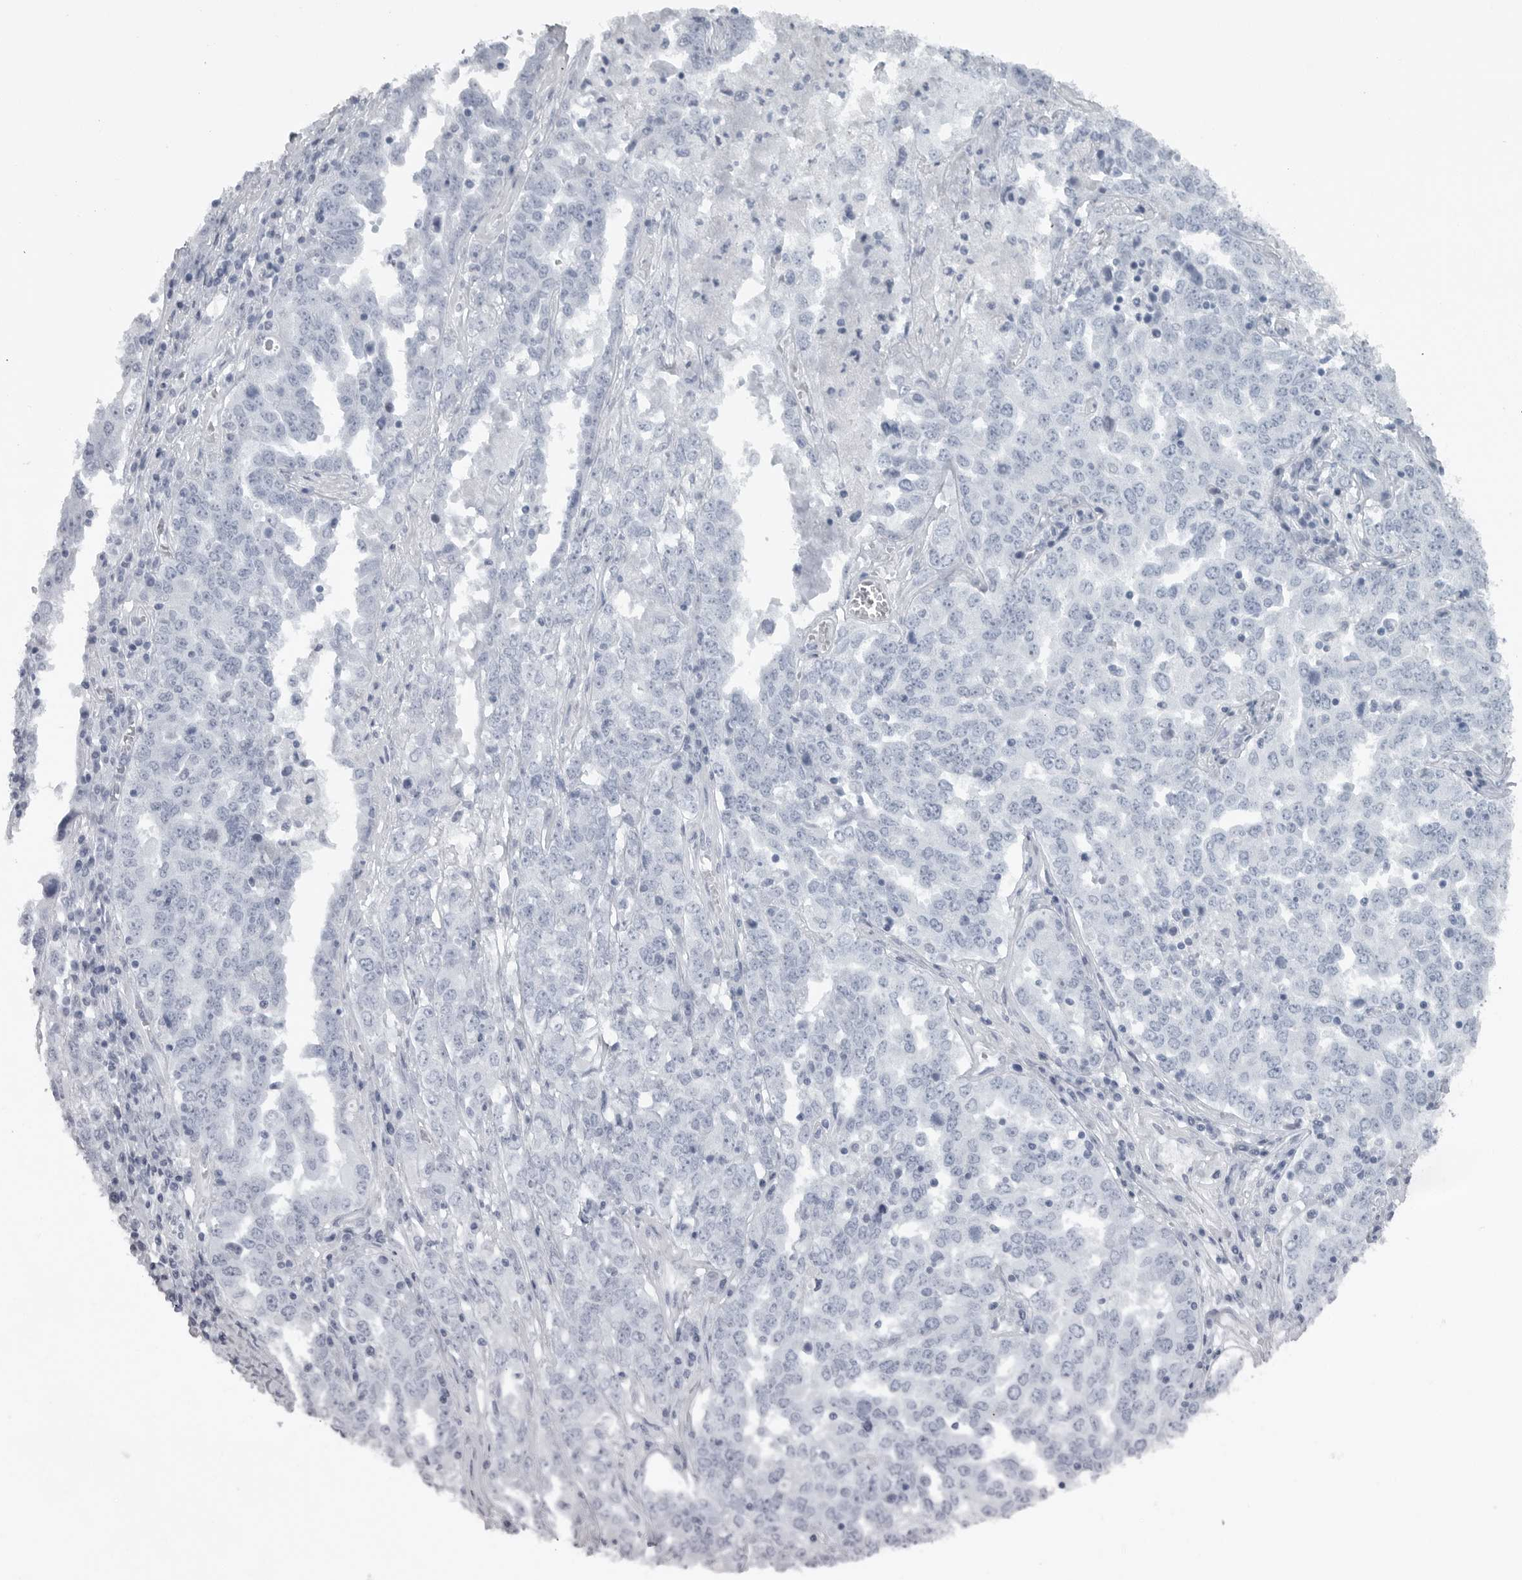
{"staining": {"intensity": "negative", "quantity": "none", "location": "none"}, "tissue": "ovarian cancer", "cell_type": "Tumor cells", "image_type": "cancer", "snomed": [{"axis": "morphology", "description": "Carcinoma, endometroid"}, {"axis": "topography", "description": "Ovary"}], "caption": "Human endometroid carcinoma (ovarian) stained for a protein using immunohistochemistry (IHC) displays no positivity in tumor cells.", "gene": "HMGN3", "patient": {"sex": "female", "age": 62}}